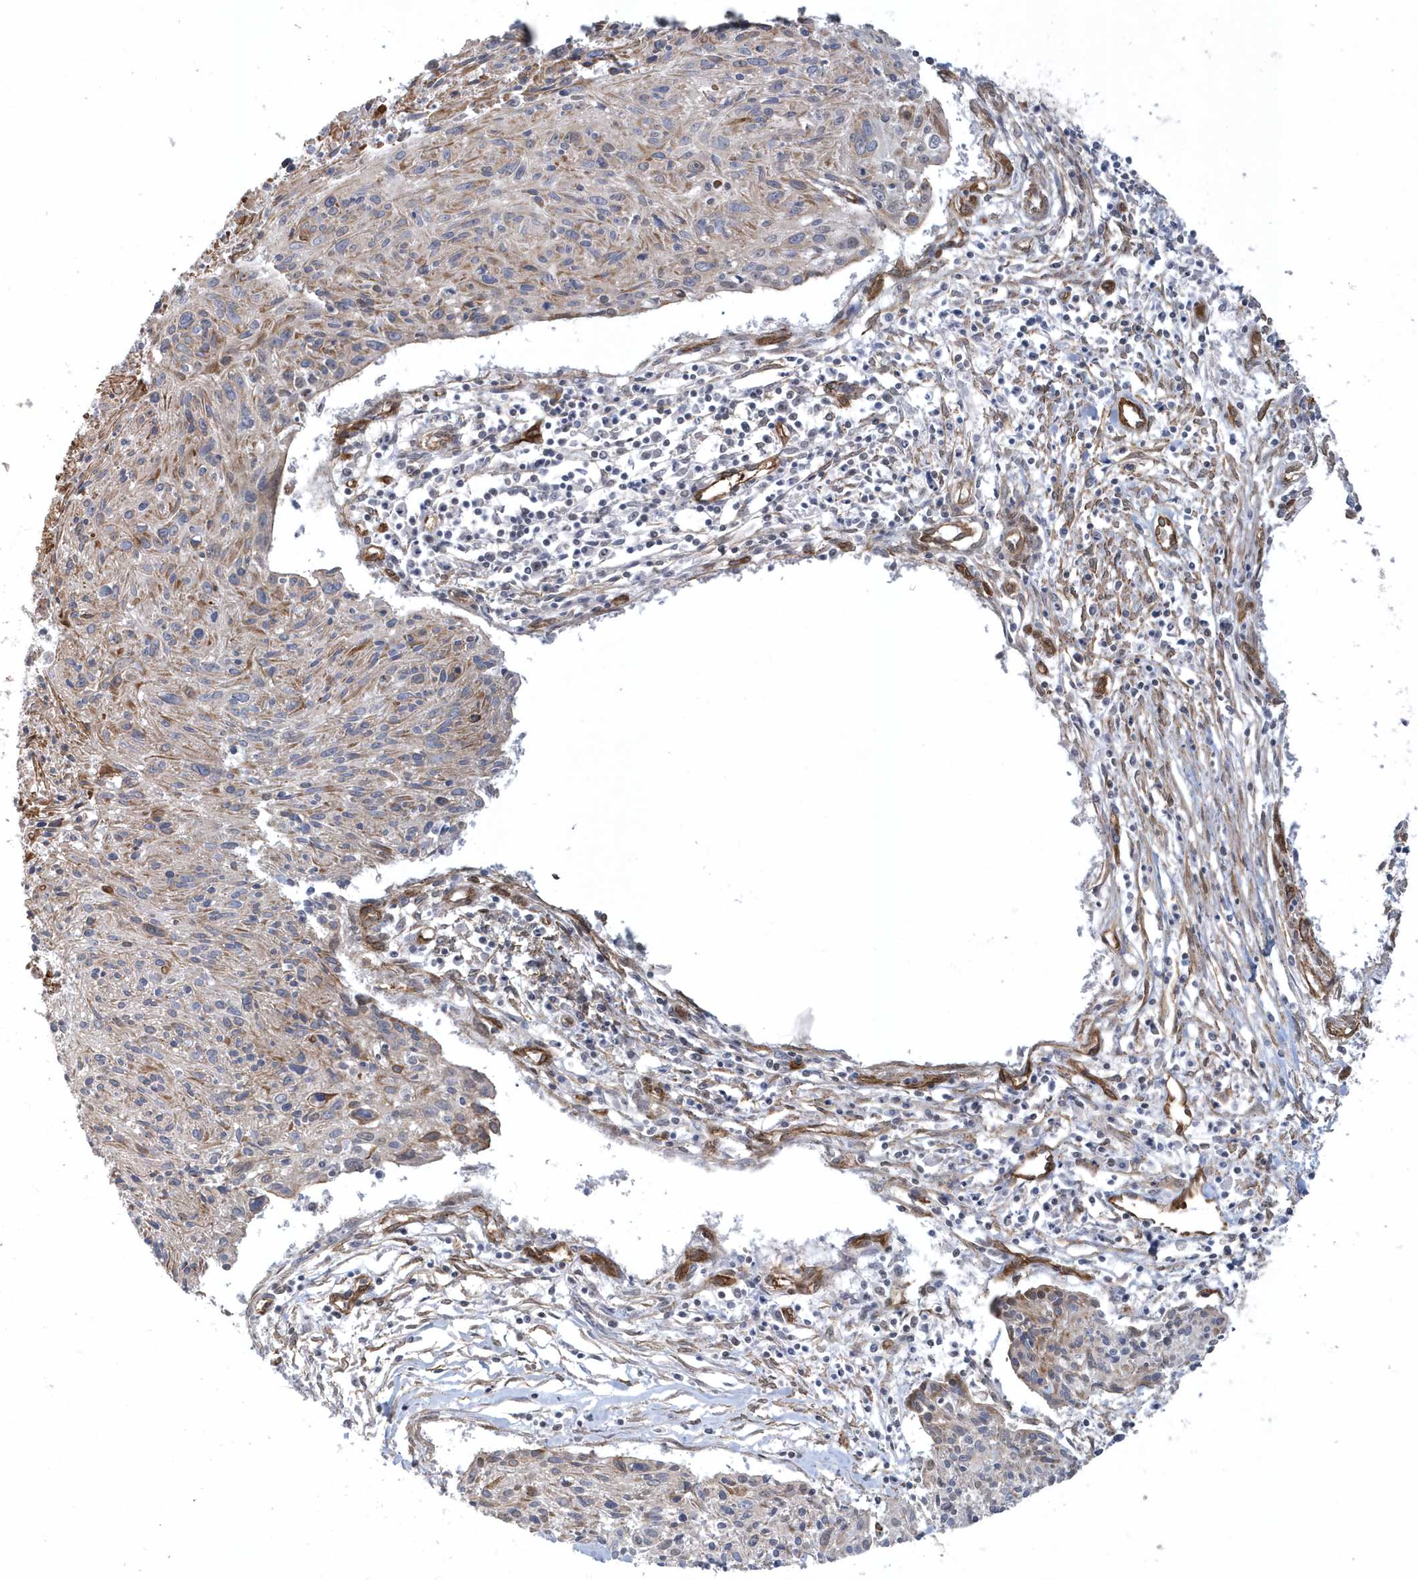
{"staining": {"intensity": "negative", "quantity": "none", "location": "none"}, "tissue": "cervical cancer", "cell_type": "Tumor cells", "image_type": "cancer", "snomed": [{"axis": "morphology", "description": "Squamous cell carcinoma, NOS"}, {"axis": "topography", "description": "Cervix"}], "caption": "There is no significant expression in tumor cells of squamous cell carcinoma (cervical).", "gene": "RAI14", "patient": {"sex": "female", "age": 51}}